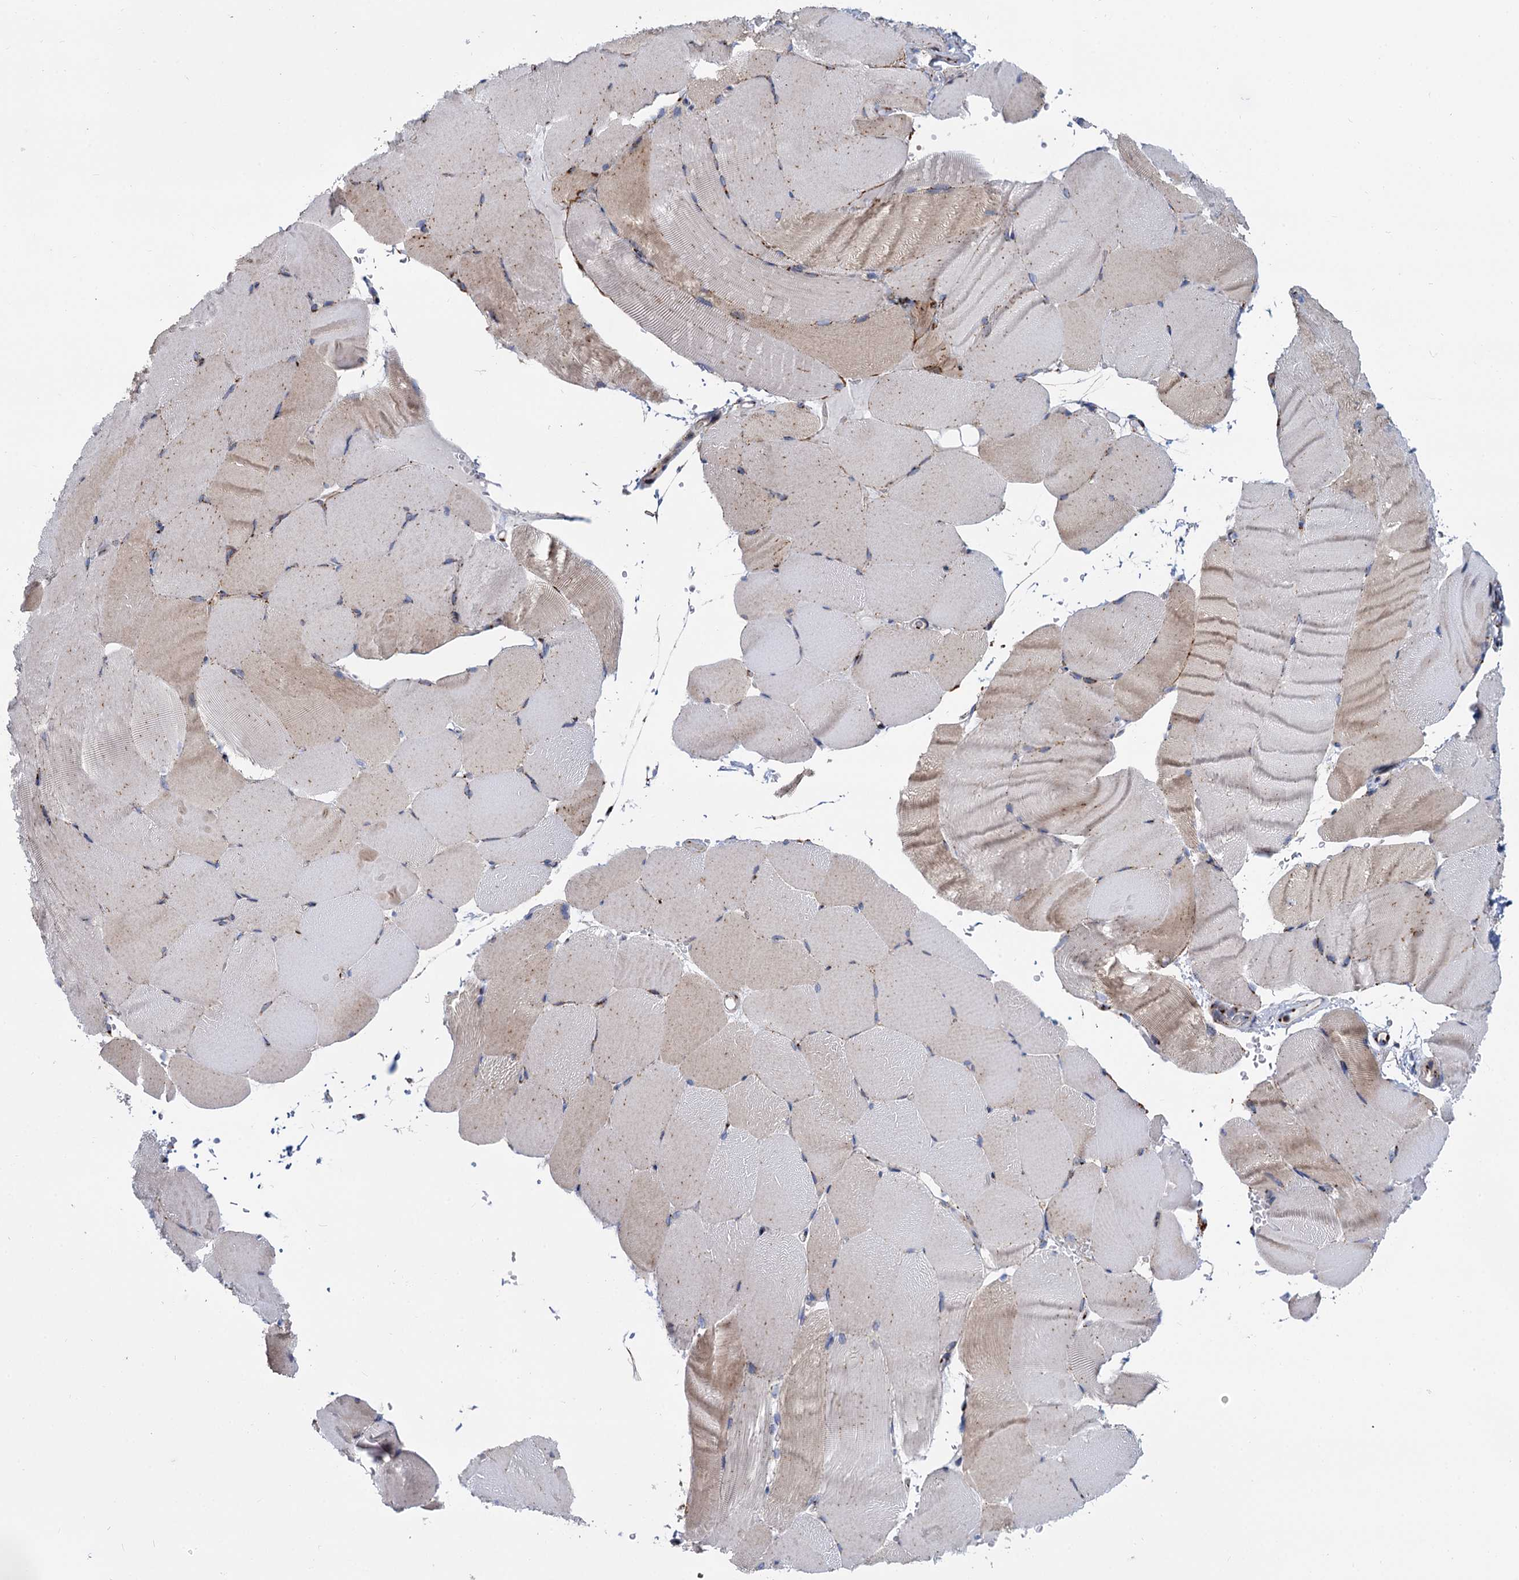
{"staining": {"intensity": "weak", "quantity": "<25%", "location": "cytoplasmic/membranous"}, "tissue": "skeletal muscle", "cell_type": "Myocytes", "image_type": "normal", "snomed": [{"axis": "morphology", "description": "Normal tissue, NOS"}, {"axis": "topography", "description": "Skeletal muscle"}, {"axis": "topography", "description": "Parathyroid gland"}], "caption": "Human skeletal muscle stained for a protein using immunohistochemistry (IHC) shows no expression in myocytes.", "gene": "SUPT20H", "patient": {"sex": "female", "age": 37}}